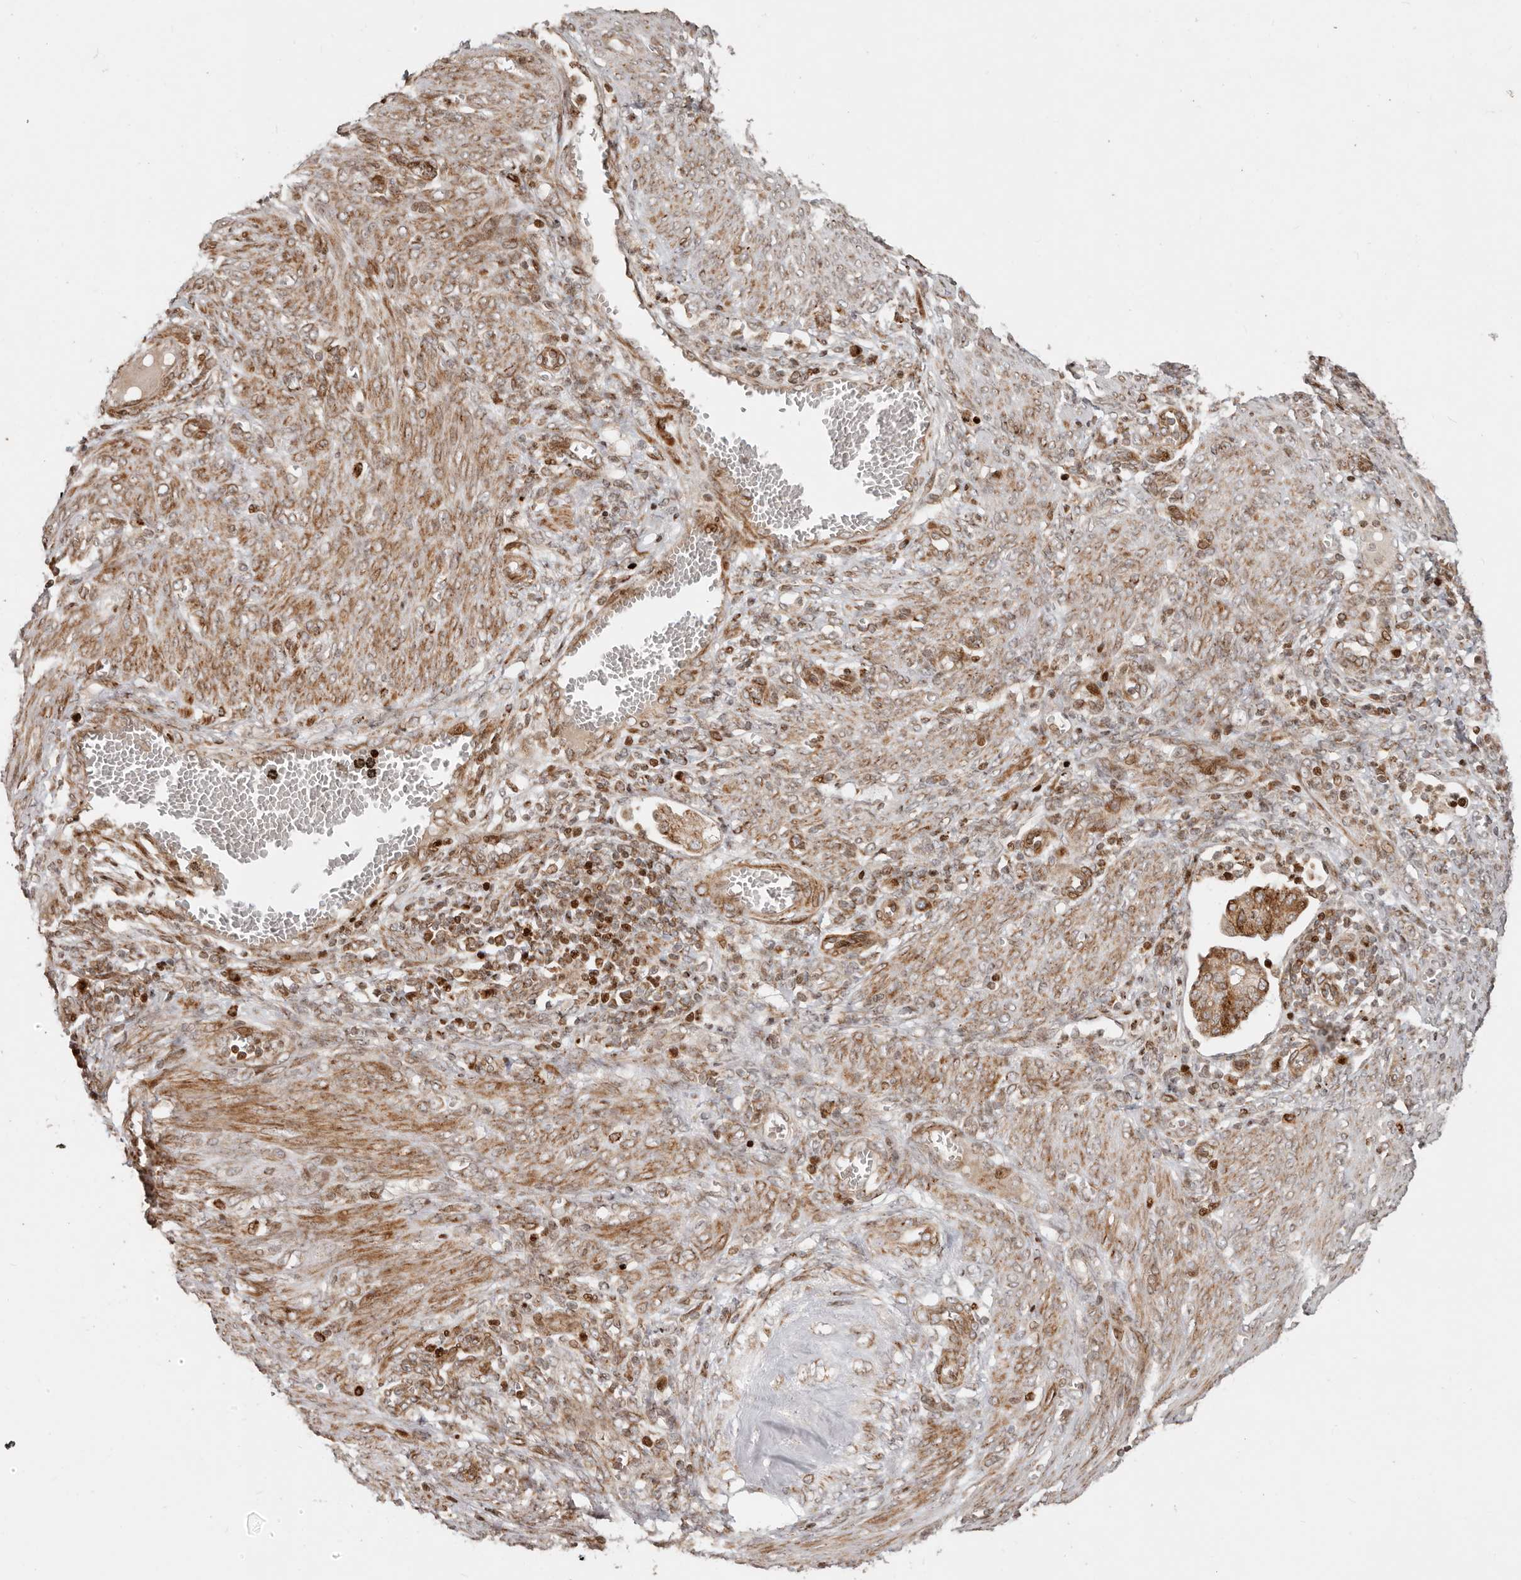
{"staining": {"intensity": "moderate", "quantity": ">75%", "location": "cytoplasmic/membranous"}, "tissue": "endometrial cancer", "cell_type": "Tumor cells", "image_type": "cancer", "snomed": [{"axis": "morphology", "description": "Adenocarcinoma, NOS"}, {"axis": "topography", "description": "Endometrium"}], "caption": "Human endometrial cancer stained for a protein (brown) displays moderate cytoplasmic/membranous positive staining in approximately >75% of tumor cells.", "gene": "TRIM4", "patient": {"sex": "female", "age": 49}}